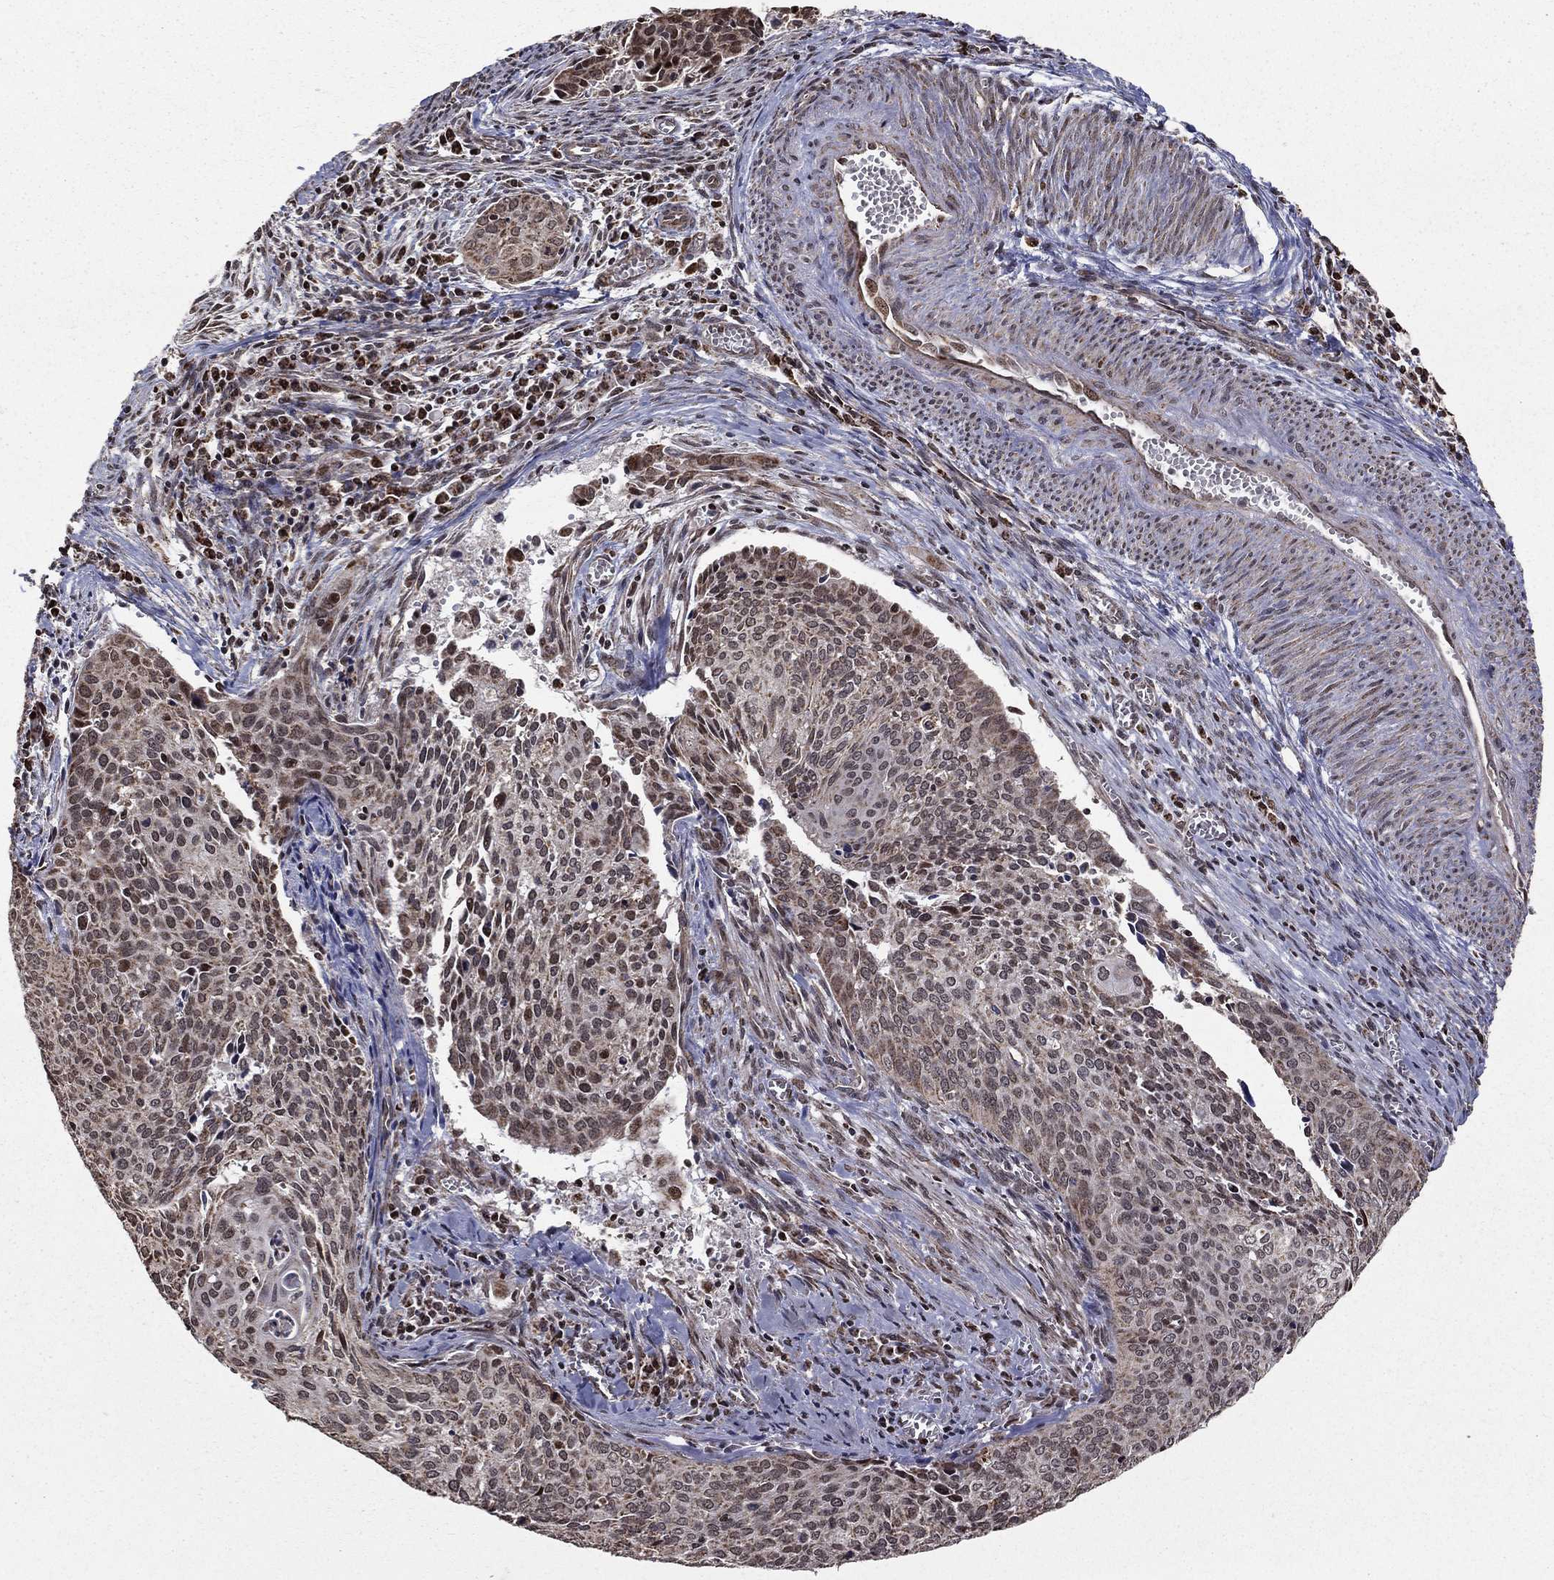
{"staining": {"intensity": "negative", "quantity": "none", "location": "none"}, "tissue": "cervical cancer", "cell_type": "Tumor cells", "image_type": "cancer", "snomed": [{"axis": "morphology", "description": "Squamous cell carcinoma, NOS"}, {"axis": "topography", "description": "Cervix"}], "caption": "Tumor cells show no significant positivity in squamous cell carcinoma (cervical).", "gene": "ACOT13", "patient": {"sex": "female", "age": 29}}